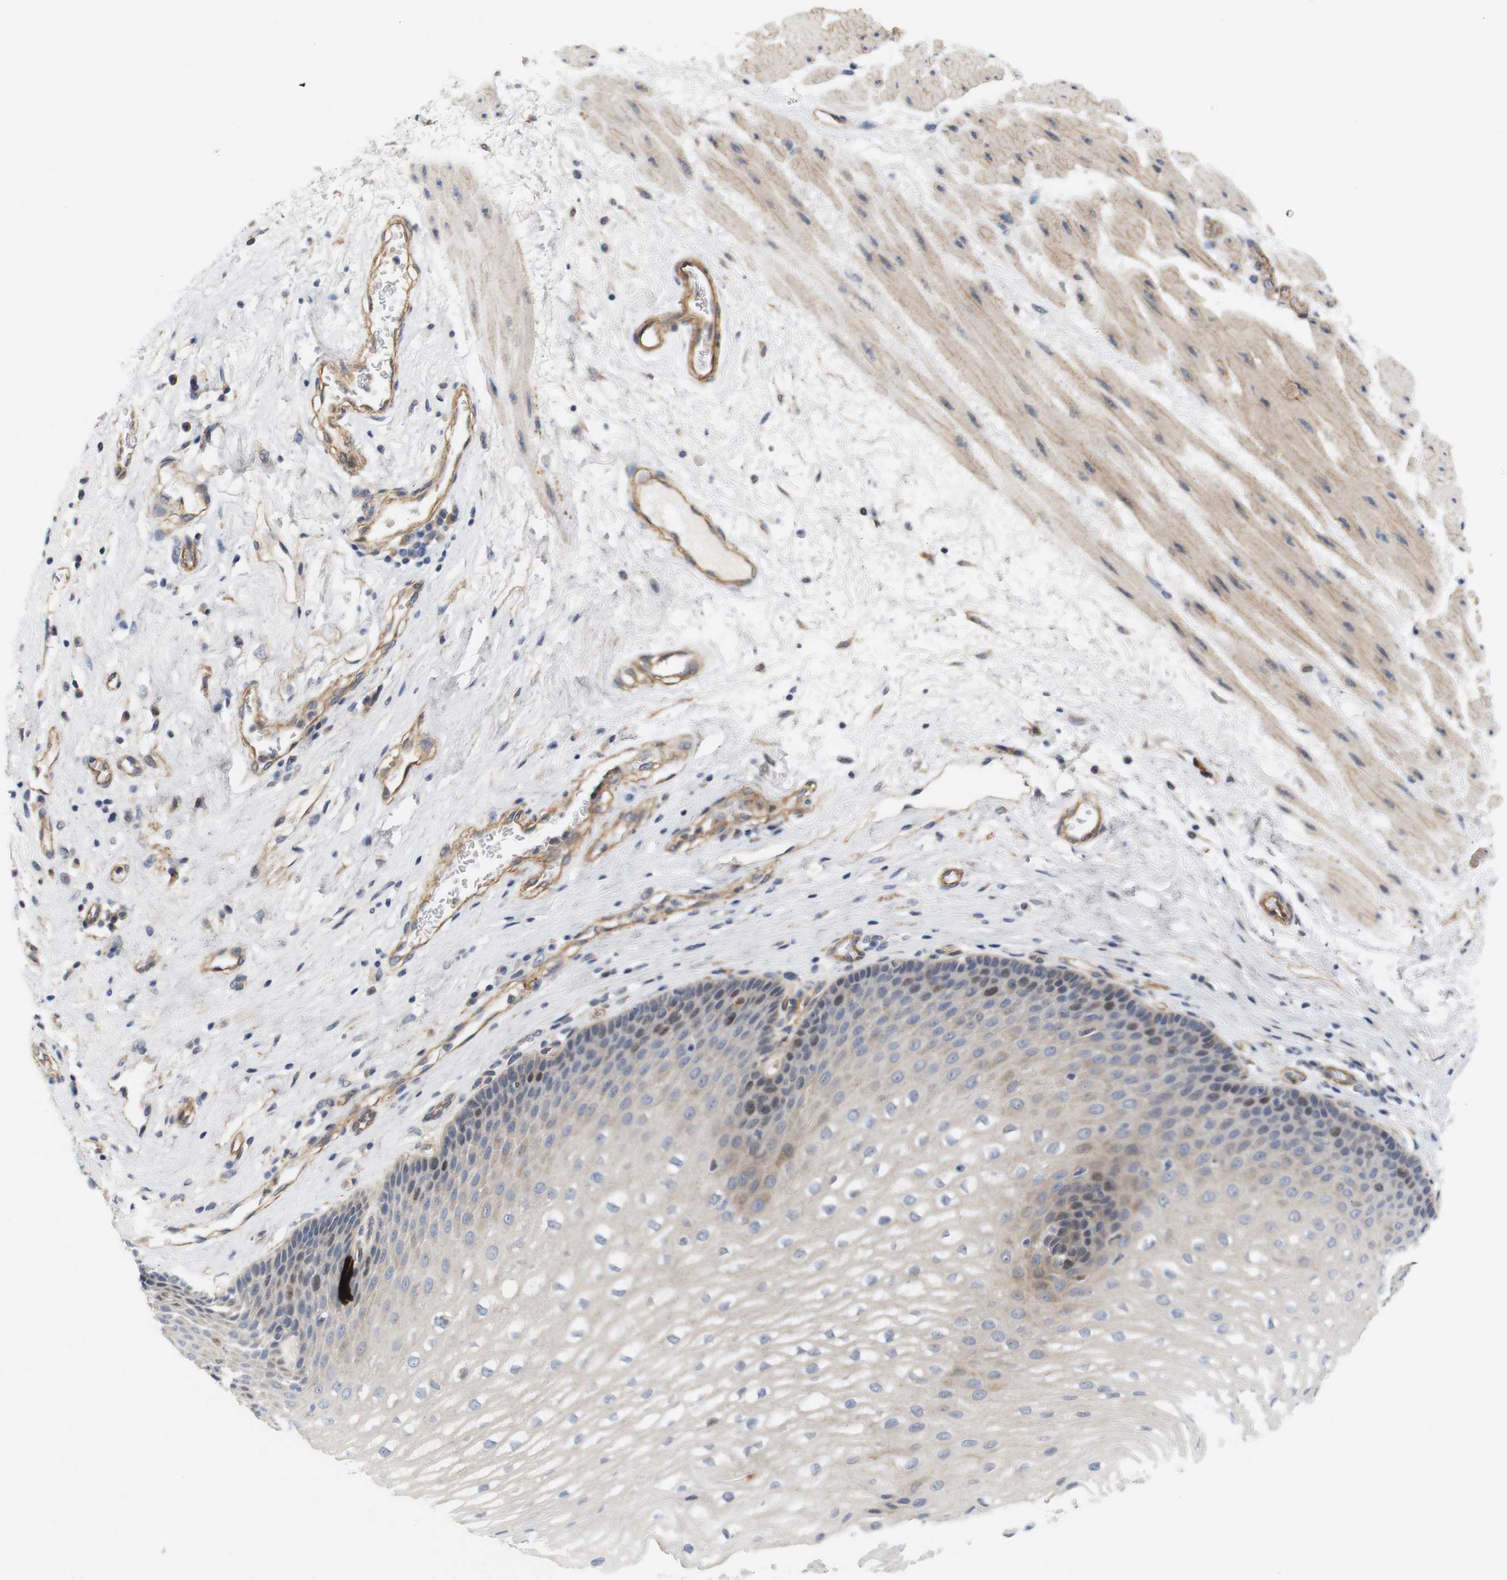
{"staining": {"intensity": "moderate", "quantity": "<25%", "location": "cytoplasmic/membranous,nuclear"}, "tissue": "esophagus", "cell_type": "Squamous epithelial cells", "image_type": "normal", "snomed": [{"axis": "morphology", "description": "Normal tissue, NOS"}, {"axis": "topography", "description": "Esophagus"}], "caption": "Immunohistochemical staining of unremarkable esophagus exhibits <25% levels of moderate cytoplasmic/membranous,nuclear protein staining in approximately <25% of squamous epithelial cells.", "gene": "CYB561", "patient": {"sex": "male", "age": 48}}